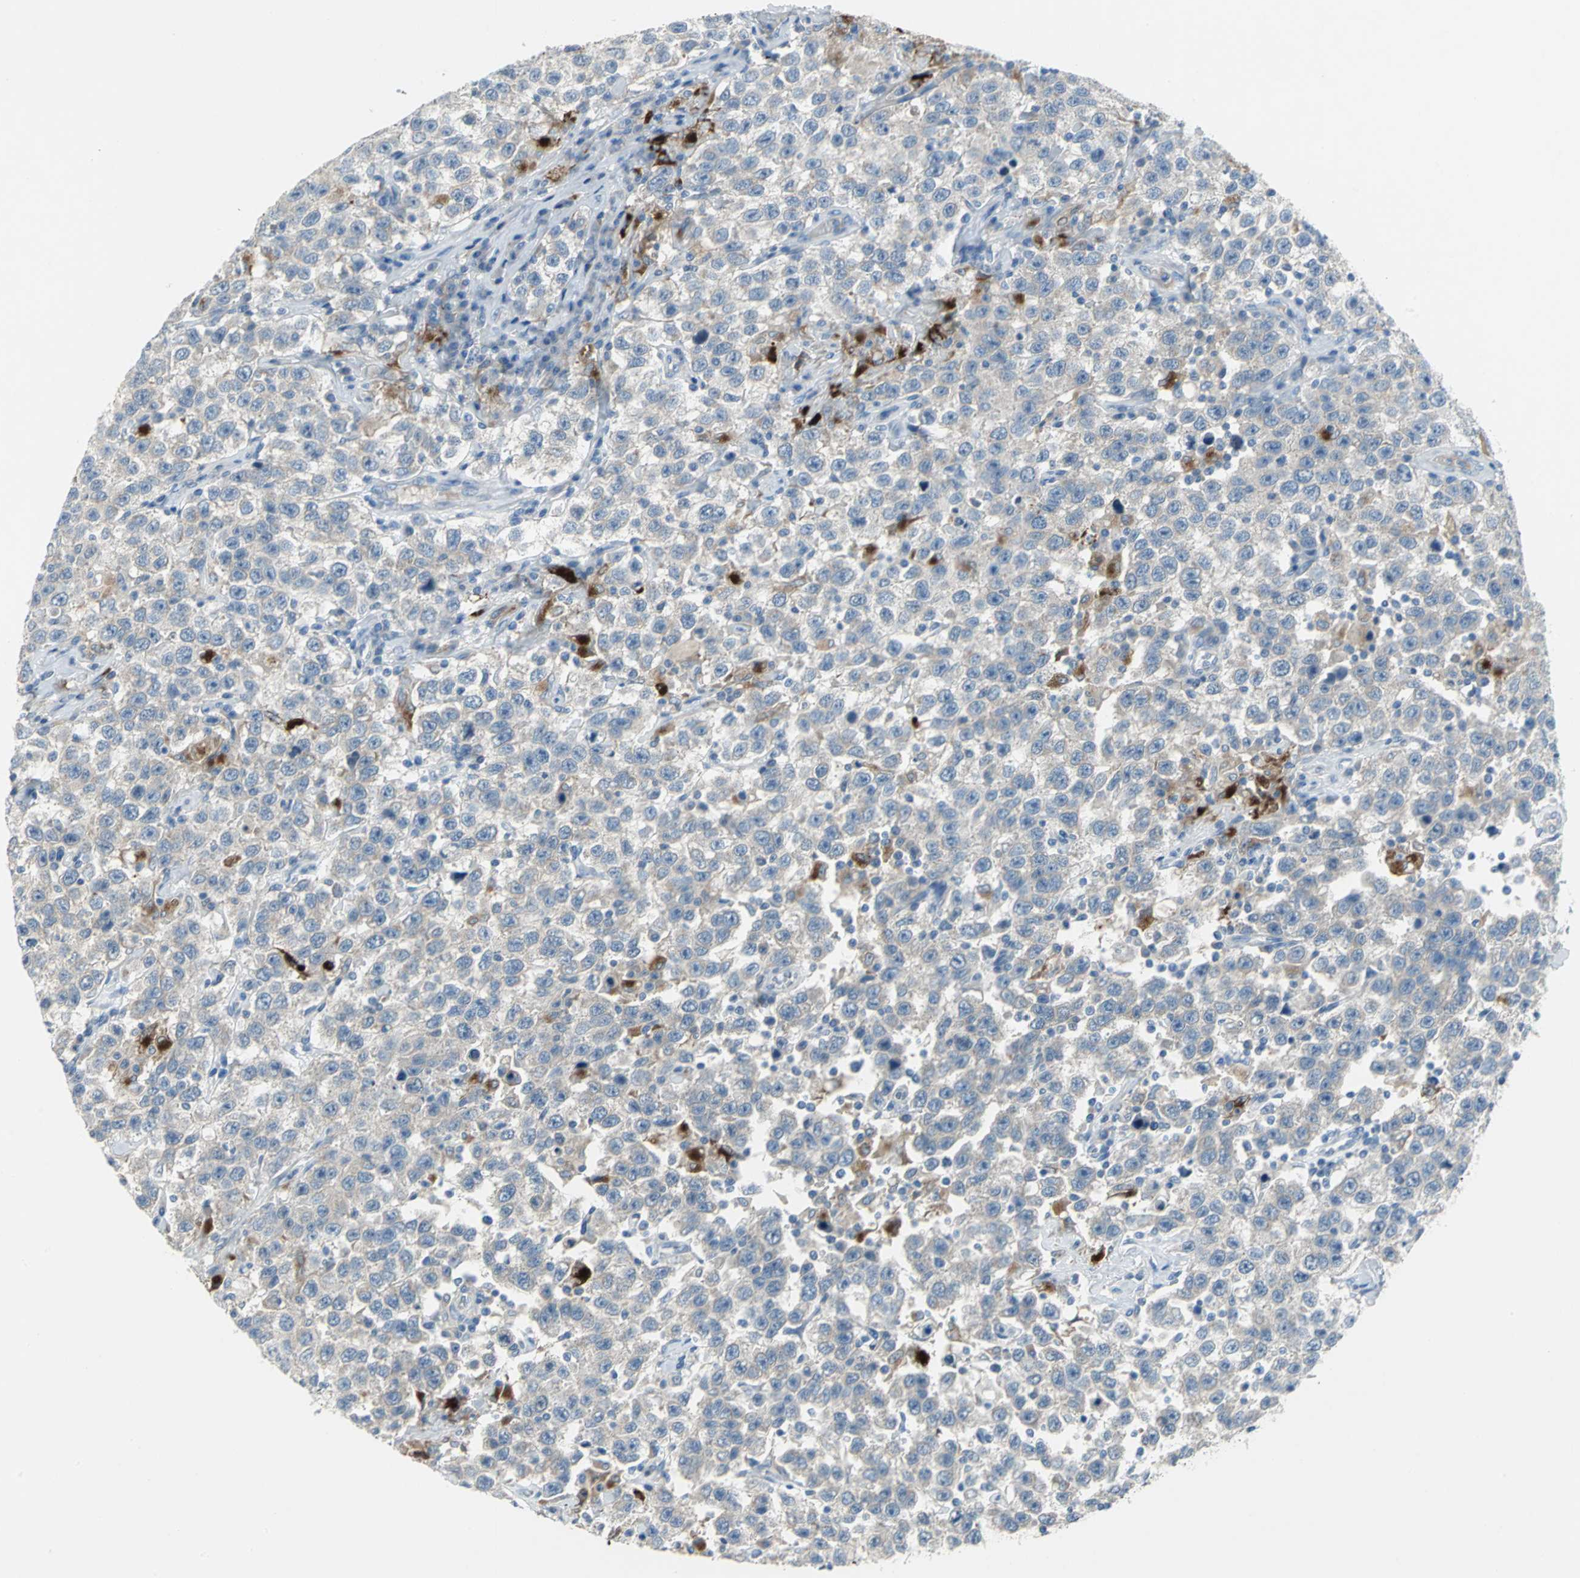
{"staining": {"intensity": "weak", "quantity": "<25%", "location": "cytoplasmic/membranous"}, "tissue": "testis cancer", "cell_type": "Tumor cells", "image_type": "cancer", "snomed": [{"axis": "morphology", "description": "Seminoma, NOS"}, {"axis": "topography", "description": "Testis"}], "caption": "Tumor cells show no significant protein expression in seminoma (testis).", "gene": "PTGDS", "patient": {"sex": "male", "age": 41}}